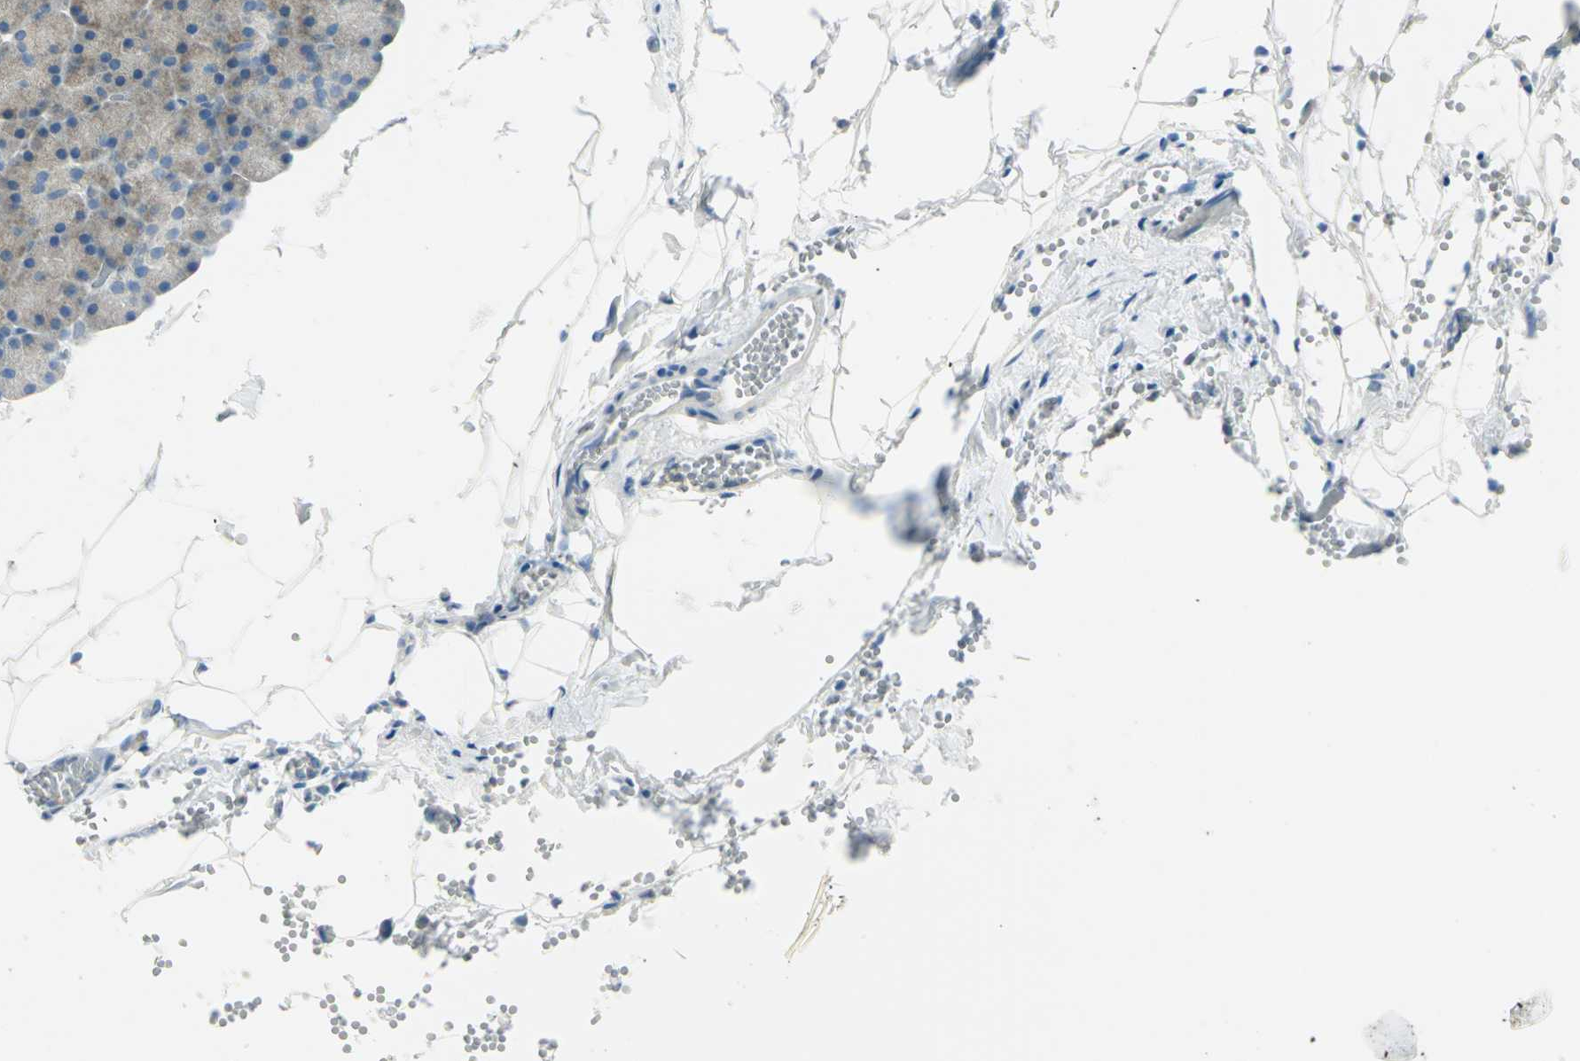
{"staining": {"intensity": "strong", "quantity": ">75%", "location": "cytoplasmic/membranous"}, "tissue": "pancreas", "cell_type": "Exocrine glandular cells", "image_type": "normal", "snomed": [{"axis": "morphology", "description": "Normal tissue, NOS"}, {"axis": "topography", "description": "Pancreas"}], "caption": "Brown immunohistochemical staining in benign pancreas demonstrates strong cytoplasmic/membranous expression in approximately >75% of exocrine glandular cells. (Brightfield microscopy of DAB IHC at high magnification).", "gene": "ALDOA", "patient": {"sex": "female", "age": 35}}